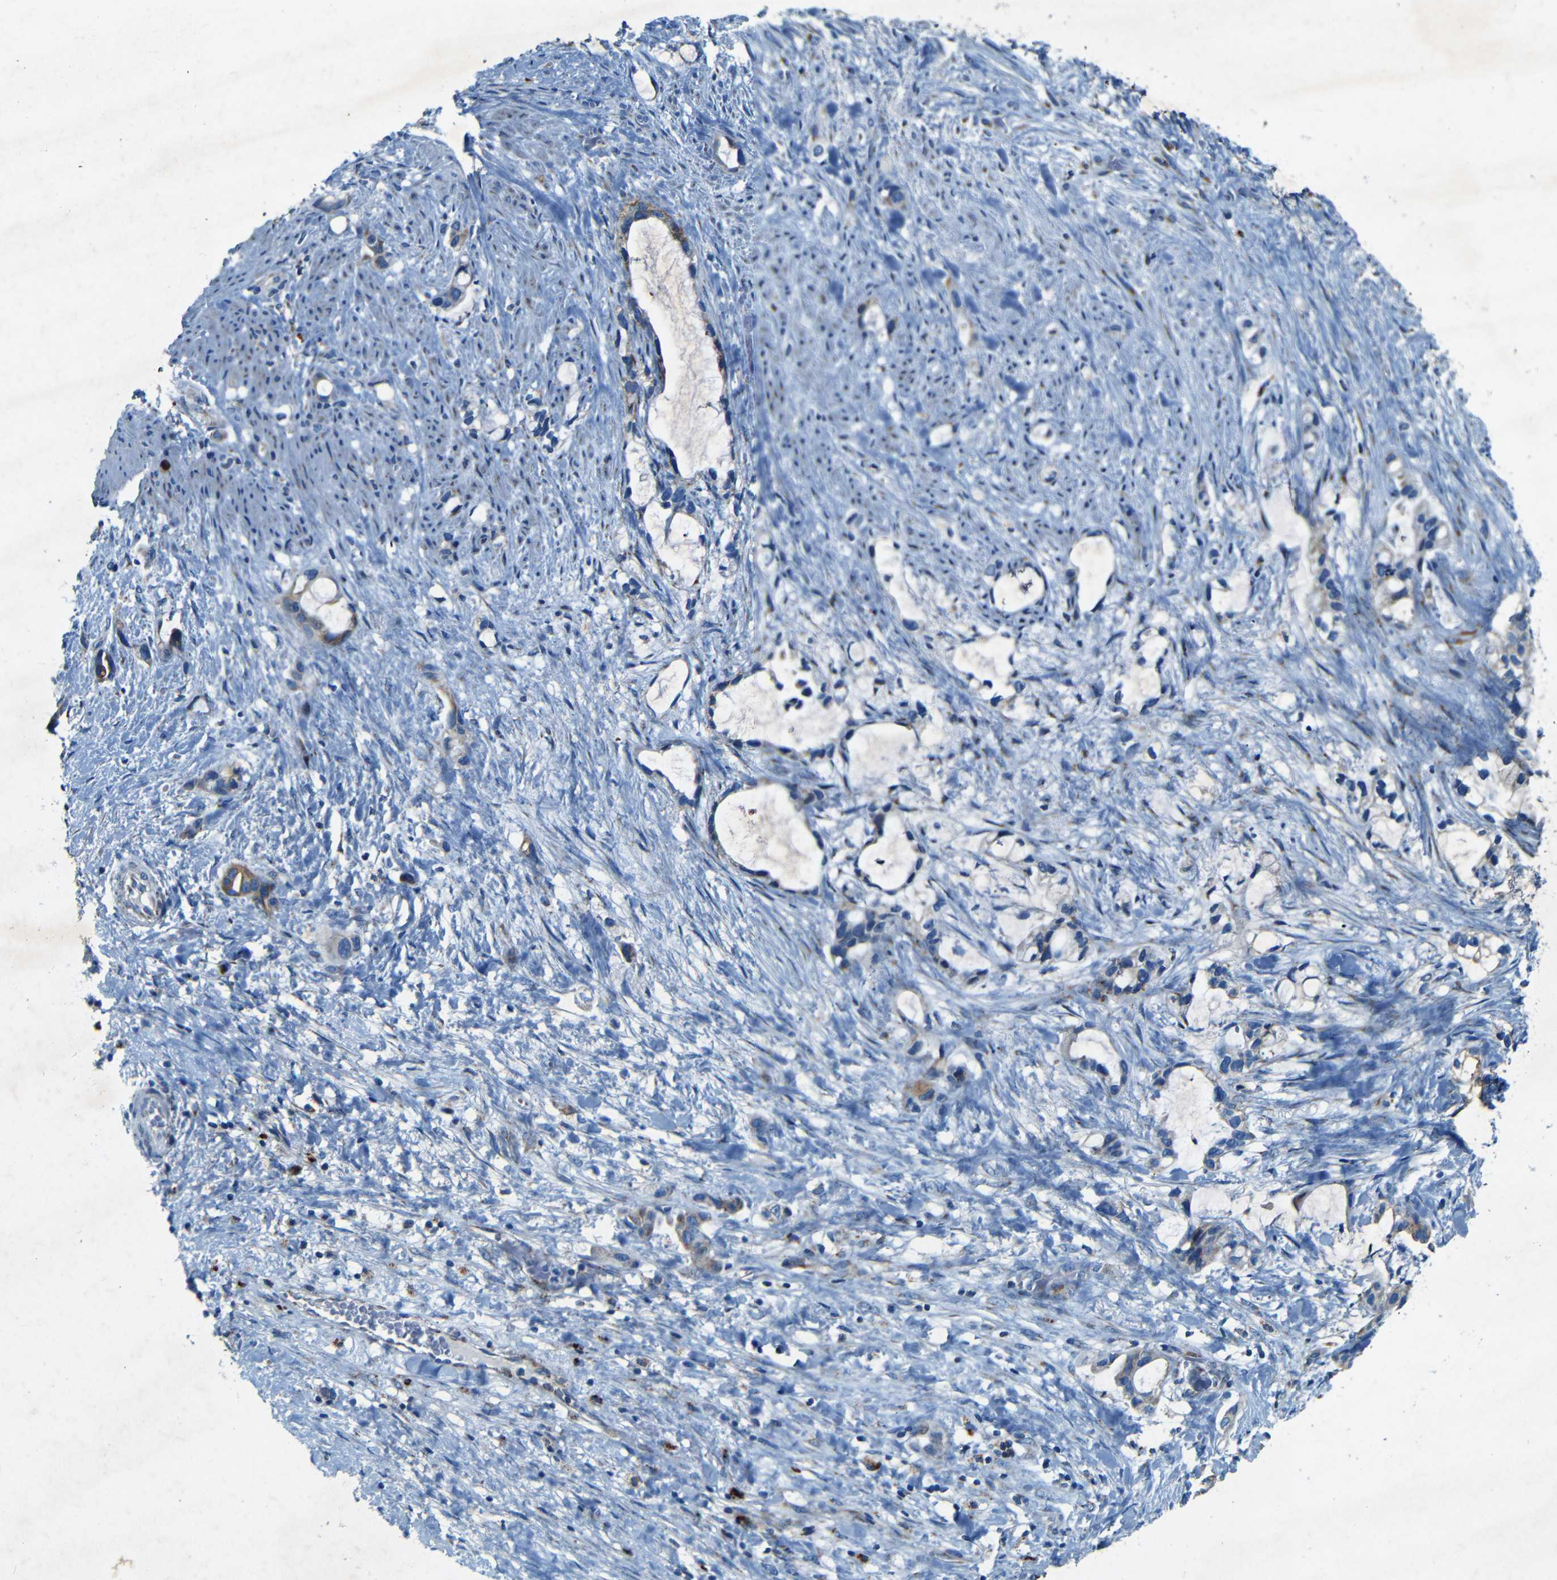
{"staining": {"intensity": "moderate", "quantity": "<25%", "location": "cytoplasmic/membranous"}, "tissue": "liver cancer", "cell_type": "Tumor cells", "image_type": "cancer", "snomed": [{"axis": "morphology", "description": "Cholangiocarcinoma"}, {"axis": "topography", "description": "Liver"}], "caption": "Immunohistochemical staining of human cholangiocarcinoma (liver) exhibits low levels of moderate cytoplasmic/membranous protein expression in approximately <25% of tumor cells. The protein of interest is shown in brown color, while the nuclei are stained blue.", "gene": "WSCD2", "patient": {"sex": "female", "age": 65}}